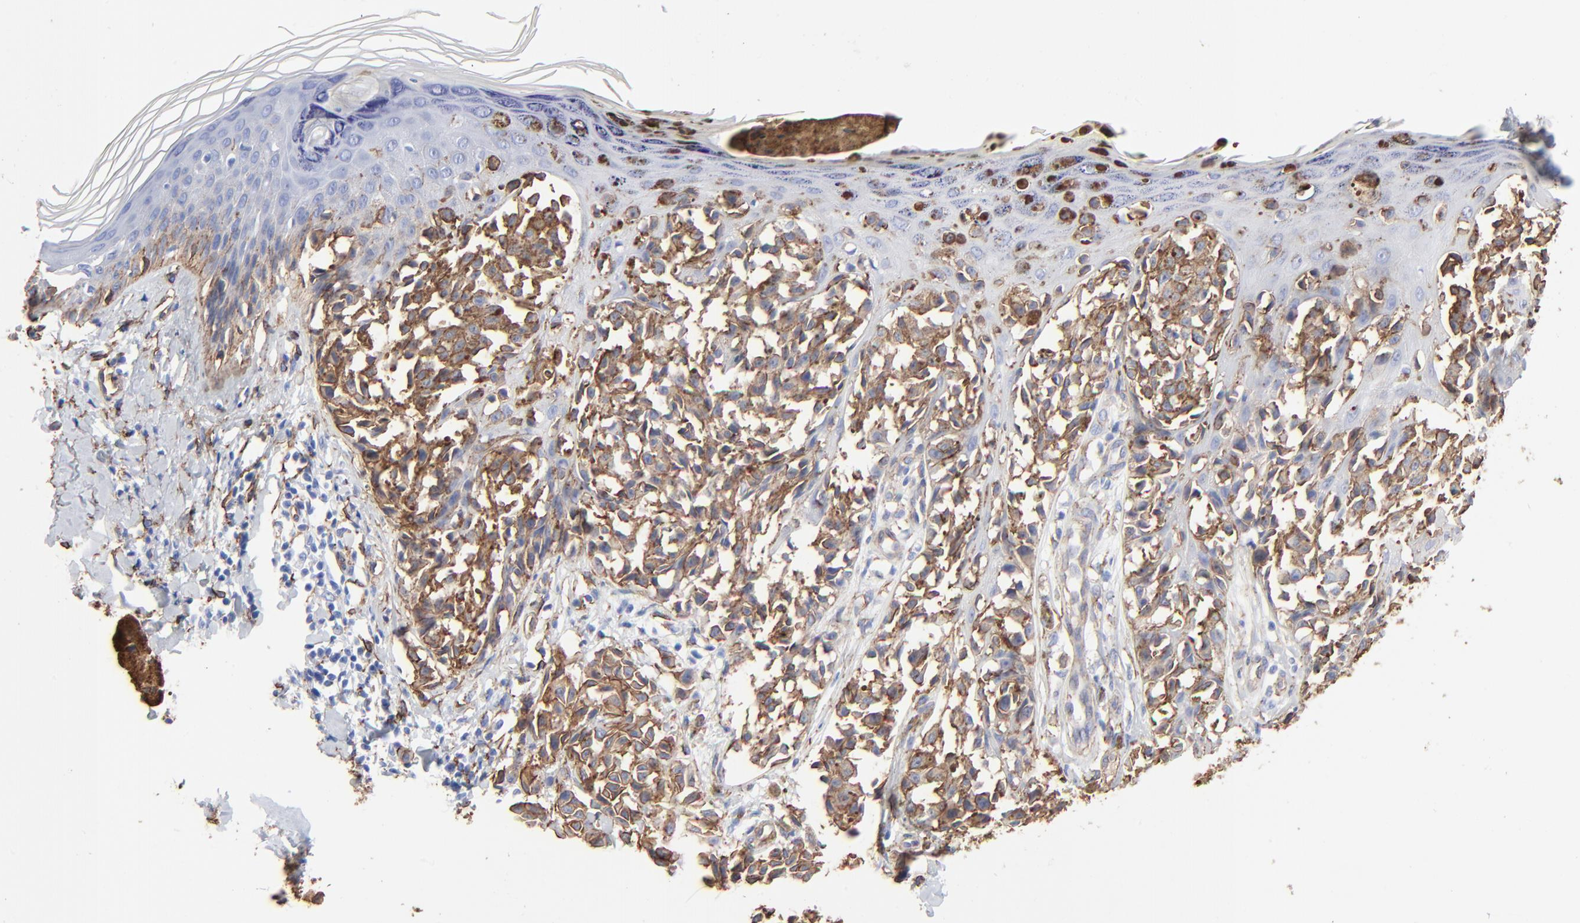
{"staining": {"intensity": "strong", "quantity": ">75%", "location": "cytoplasmic/membranous"}, "tissue": "melanoma", "cell_type": "Tumor cells", "image_type": "cancer", "snomed": [{"axis": "morphology", "description": "Malignant melanoma, NOS"}, {"axis": "topography", "description": "Skin"}], "caption": "Malignant melanoma was stained to show a protein in brown. There is high levels of strong cytoplasmic/membranous expression in approximately >75% of tumor cells.", "gene": "CAV1", "patient": {"sex": "female", "age": 38}}